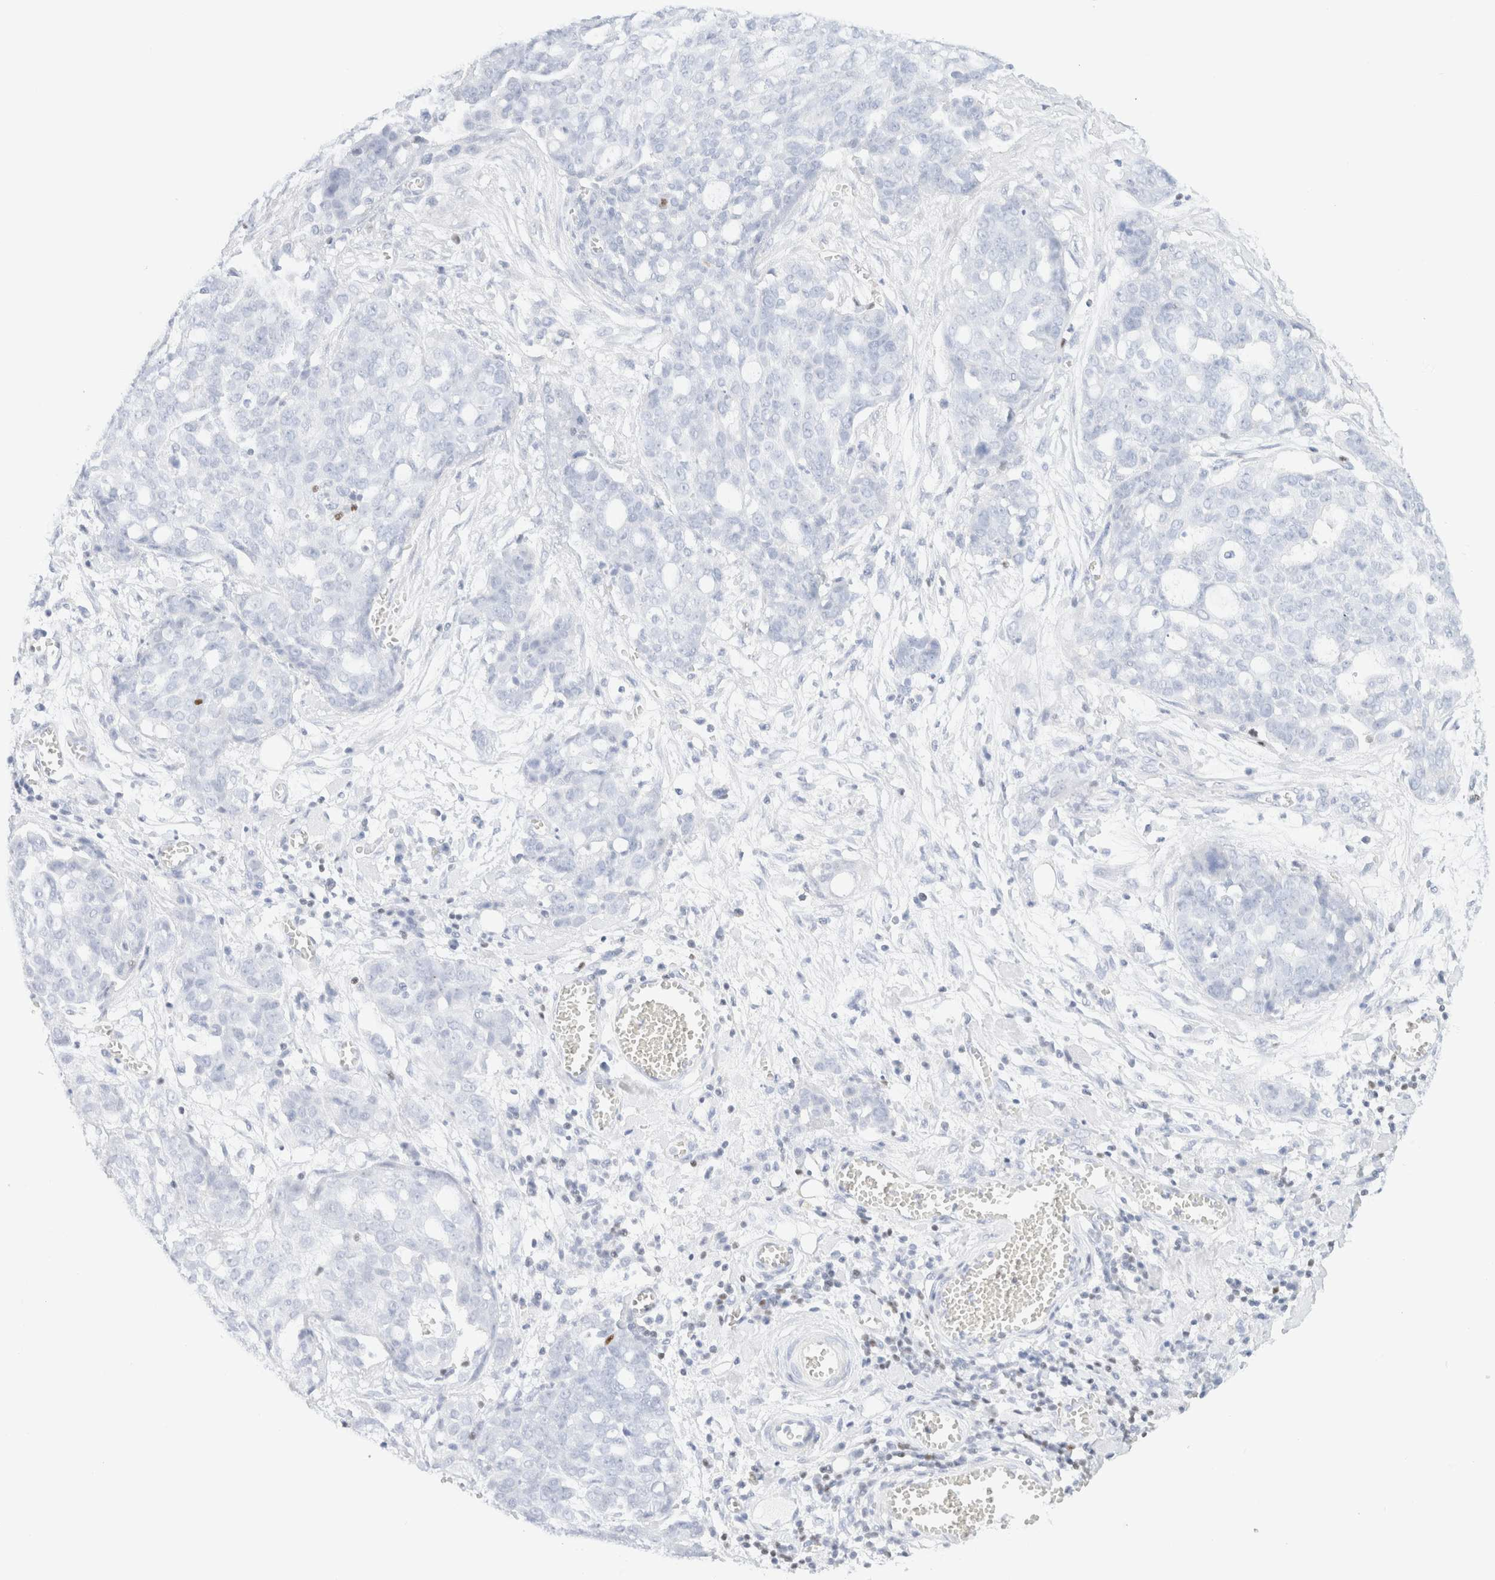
{"staining": {"intensity": "negative", "quantity": "none", "location": "none"}, "tissue": "ovarian cancer", "cell_type": "Tumor cells", "image_type": "cancer", "snomed": [{"axis": "morphology", "description": "Cystadenocarcinoma, serous, NOS"}, {"axis": "topography", "description": "Soft tissue"}, {"axis": "topography", "description": "Ovary"}], "caption": "Histopathology image shows no protein expression in tumor cells of ovarian cancer (serous cystadenocarcinoma) tissue. (Brightfield microscopy of DAB (3,3'-diaminobenzidine) IHC at high magnification).", "gene": "IKZF3", "patient": {"sex": "female", "age": 57}}